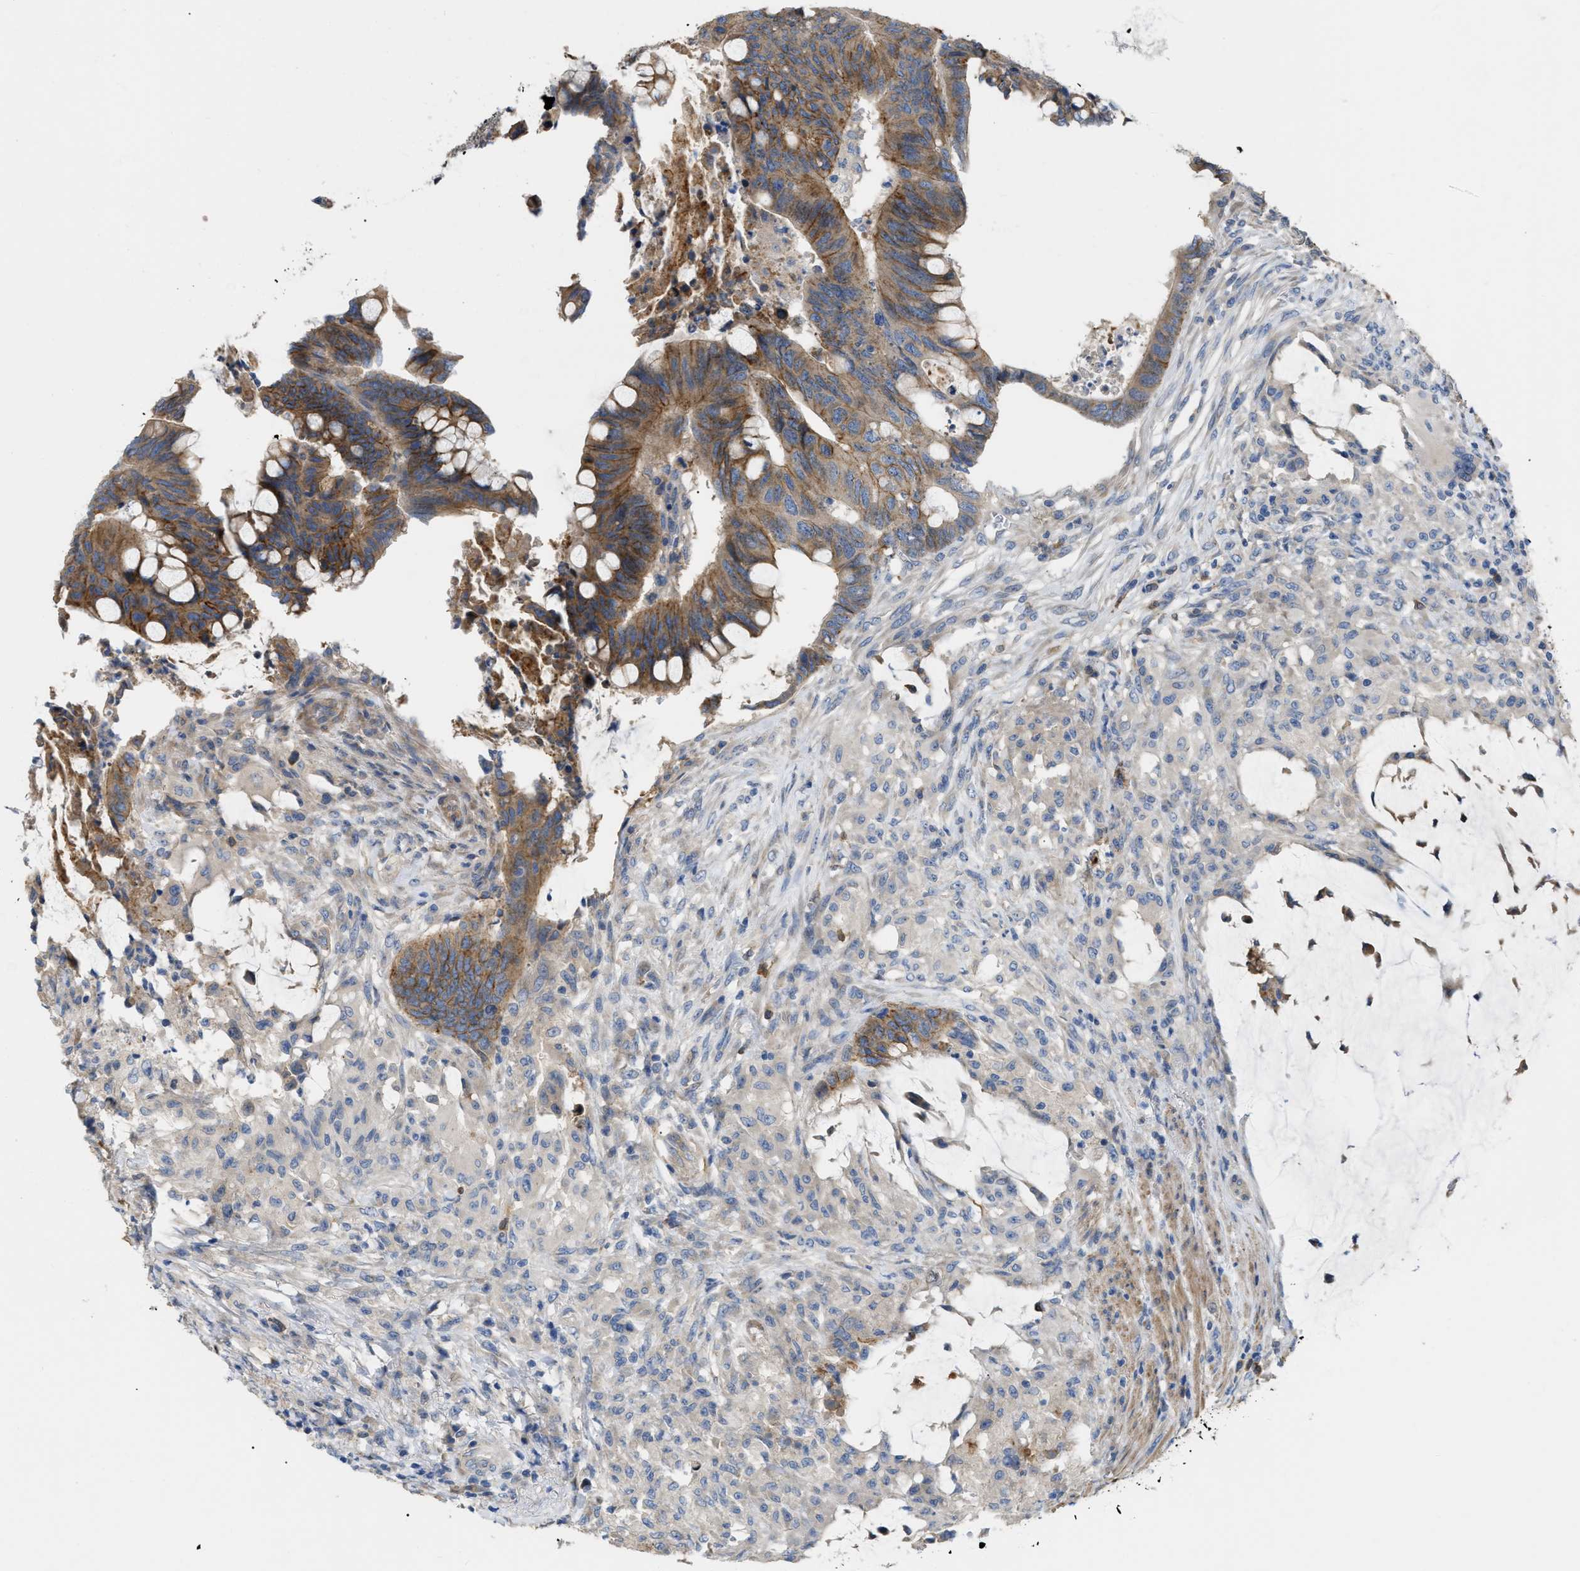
{"staining": {"intensity": "moderate", "quantity": ">75%", "location": "cytoplasmic/membranous"}, "tissue": "colorectal cancer", "cell_type": "Tumor cells", "image_type": "cancer", "snomed": [{"axis": "morphology", "description": "Normal tissue, NOS"}, {"axis": "morphology", "description": "Adenocarcinoma, NOS"}, {"axis": "topography", "description": "Rectum"}, {"axis": "topography", "description": "Peripheral nerve tissue"}], "caption": "Adenocarcinoma (colorectal) tissue reveals moderate cytoplasmic/membranous positivity in about >75% of tumor cells, visualized by immunohistochemistry.", "gene": "DHX58", "patient": {"sex": "male", "age": 92}}